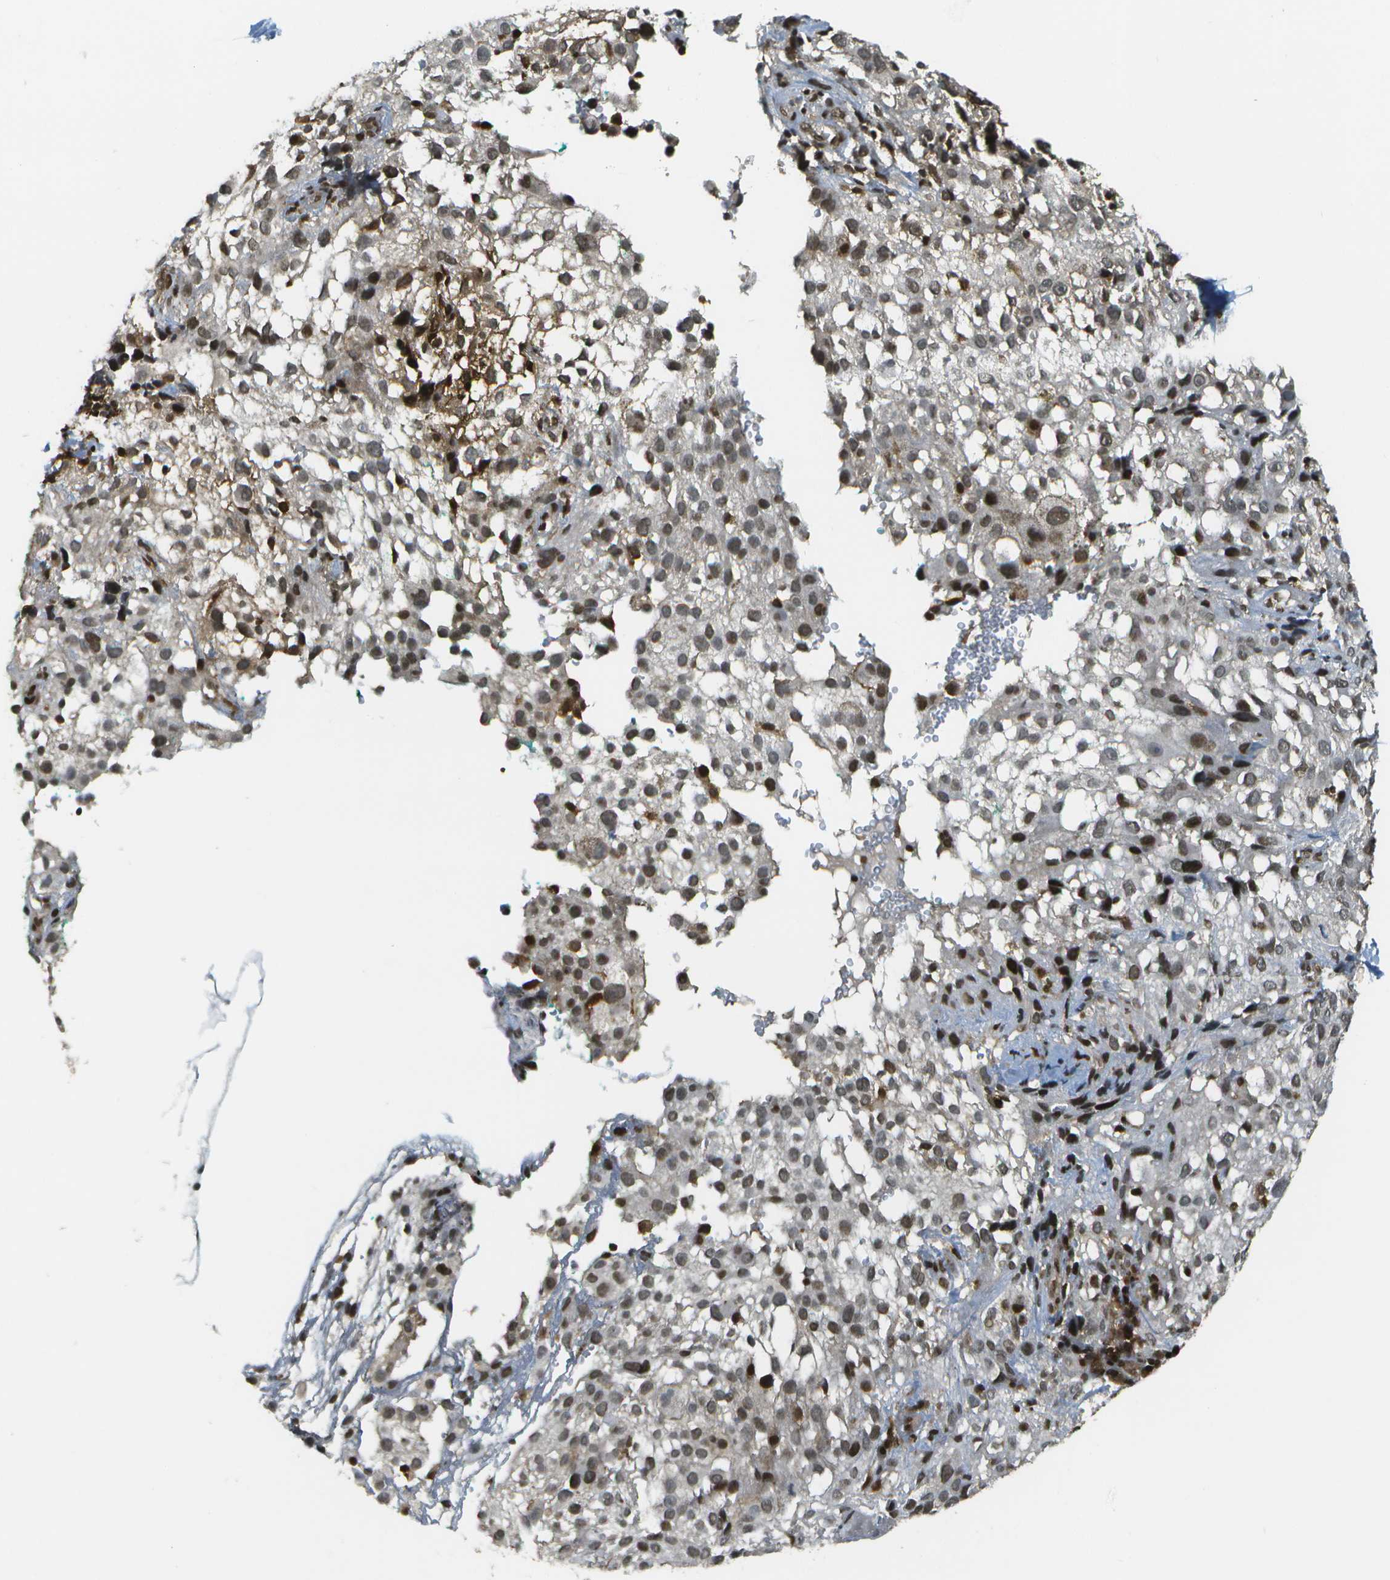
{"staining": {"intensity": "weak", "quantity": ">75%", "location": "nuclear"}, "tissue": "melanoma", "cell_type": "Tumor cells", "image_type": "cancer", "snomed": [{"axis": "morphology", "description": "Necrosis, NOS"}, {"axis": "morphology", "description": "Malignant melanoma, NOS"}, {"axis": "topography", "description": "Skin"}], "caption": "Tumor cells show low levels of weak nuclear staining in approximately >75% of cells in human malignant melanoma. (Stains: DAB (3,3'-diaminobenzidine) in brown, nuclei in blue, Microscopy: brightfield microscopy at high magnification).", "gene": "IRF7", "patient": {"sex": "female", "age": 87}}